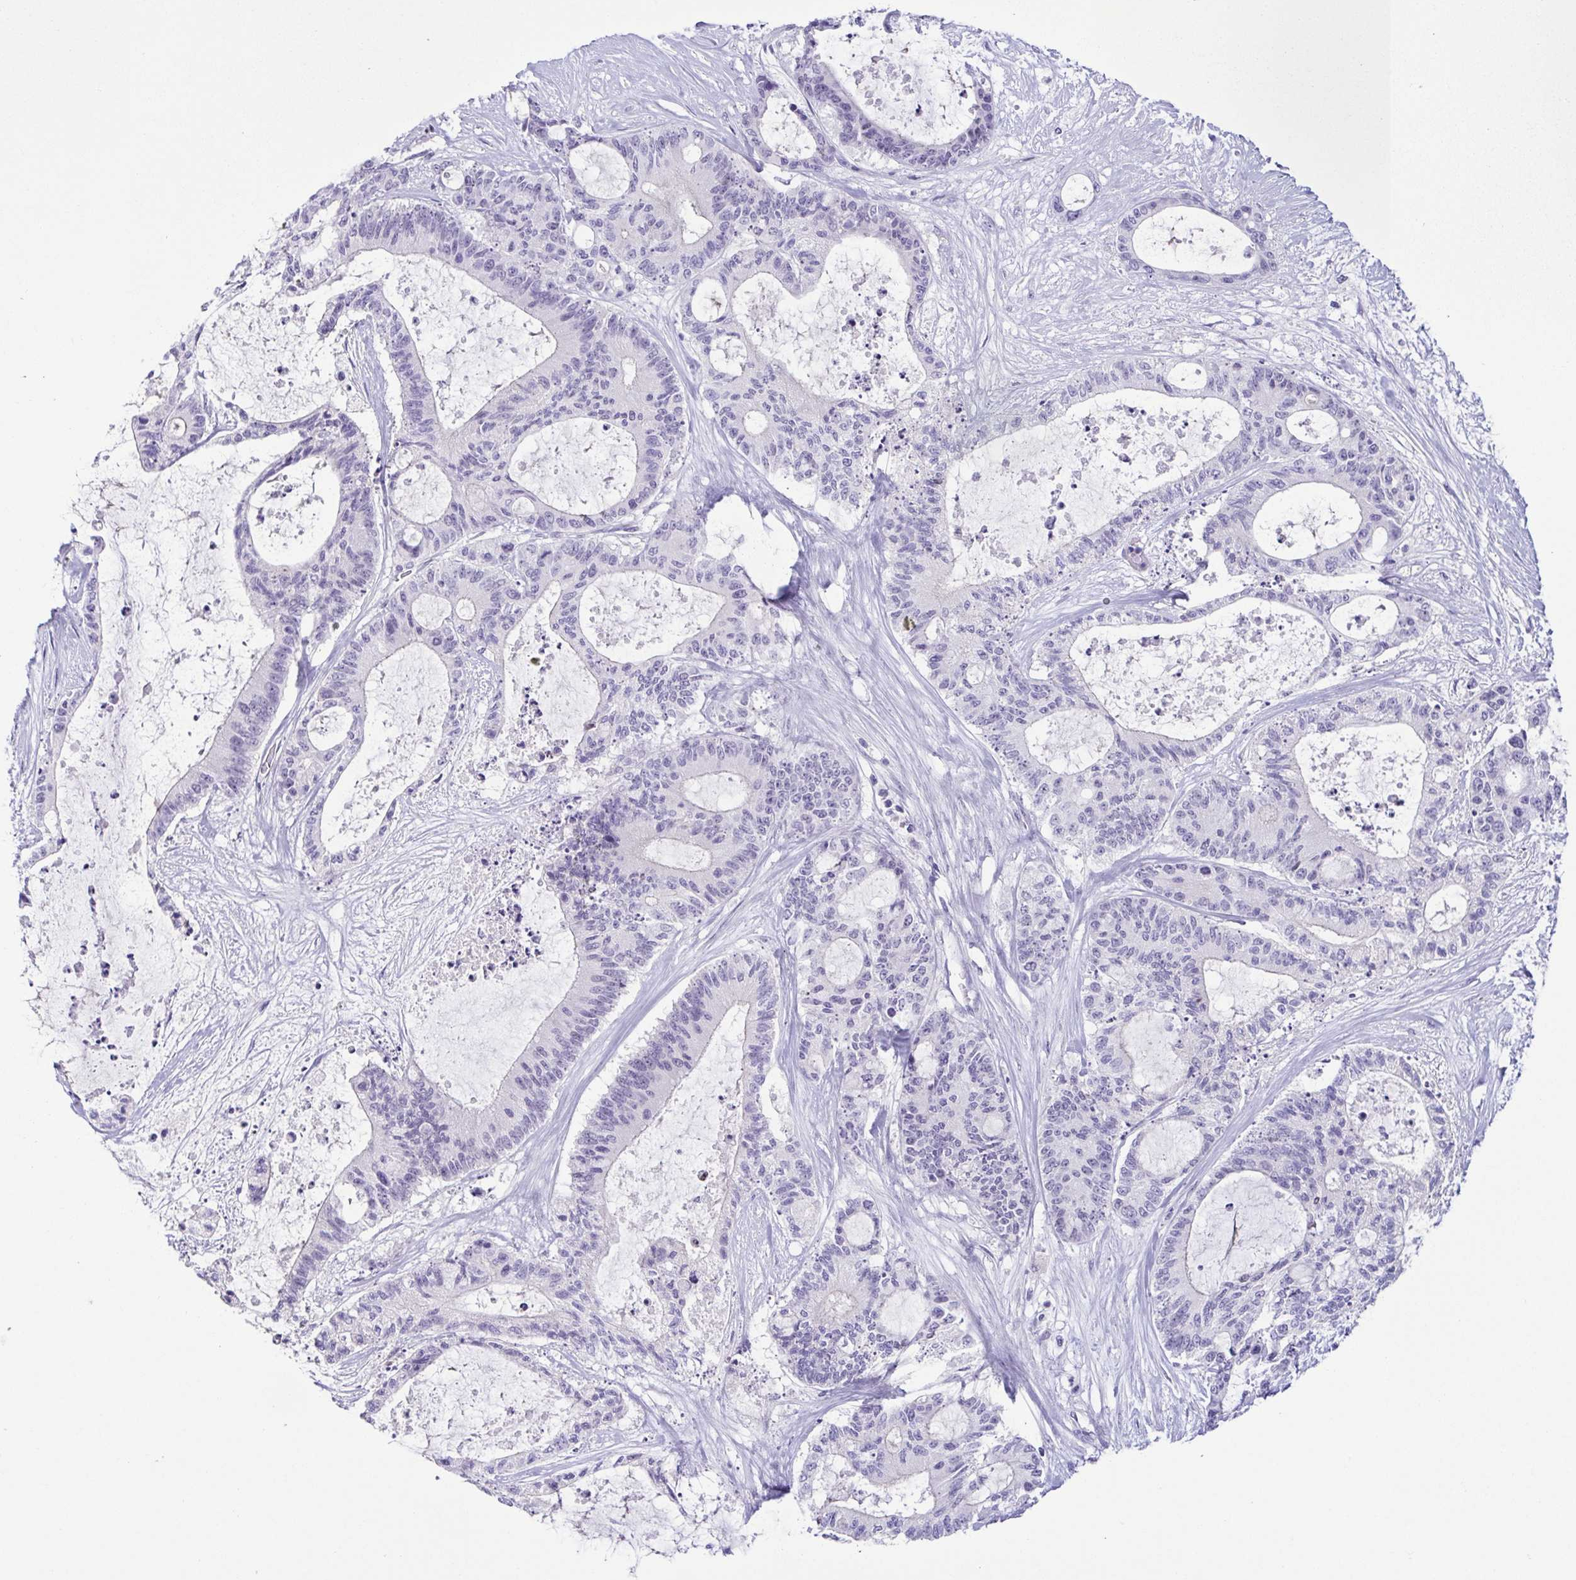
{"staining": {"intensity": "negative", "quantity": "none", "location": "none"}, "tissue": "liver cancer", "cell_type": "Tumor cells", "image_type": "cancer", "snomed": [{"axis": "morphology", "description": "Normal tissue, NOS"}, {"axis": "morphology", "description": "Cholangiocarcinoma"}, {"axis": "topography", "description": "Liver"}, {"axis": "topography", "description": "Peripheral nerve tissue"}], "caption": "The image displays no significant staining in tumor cells of liver cancer.", "gene": "TERT", "patient": {"sex": "female", "age": 73}}